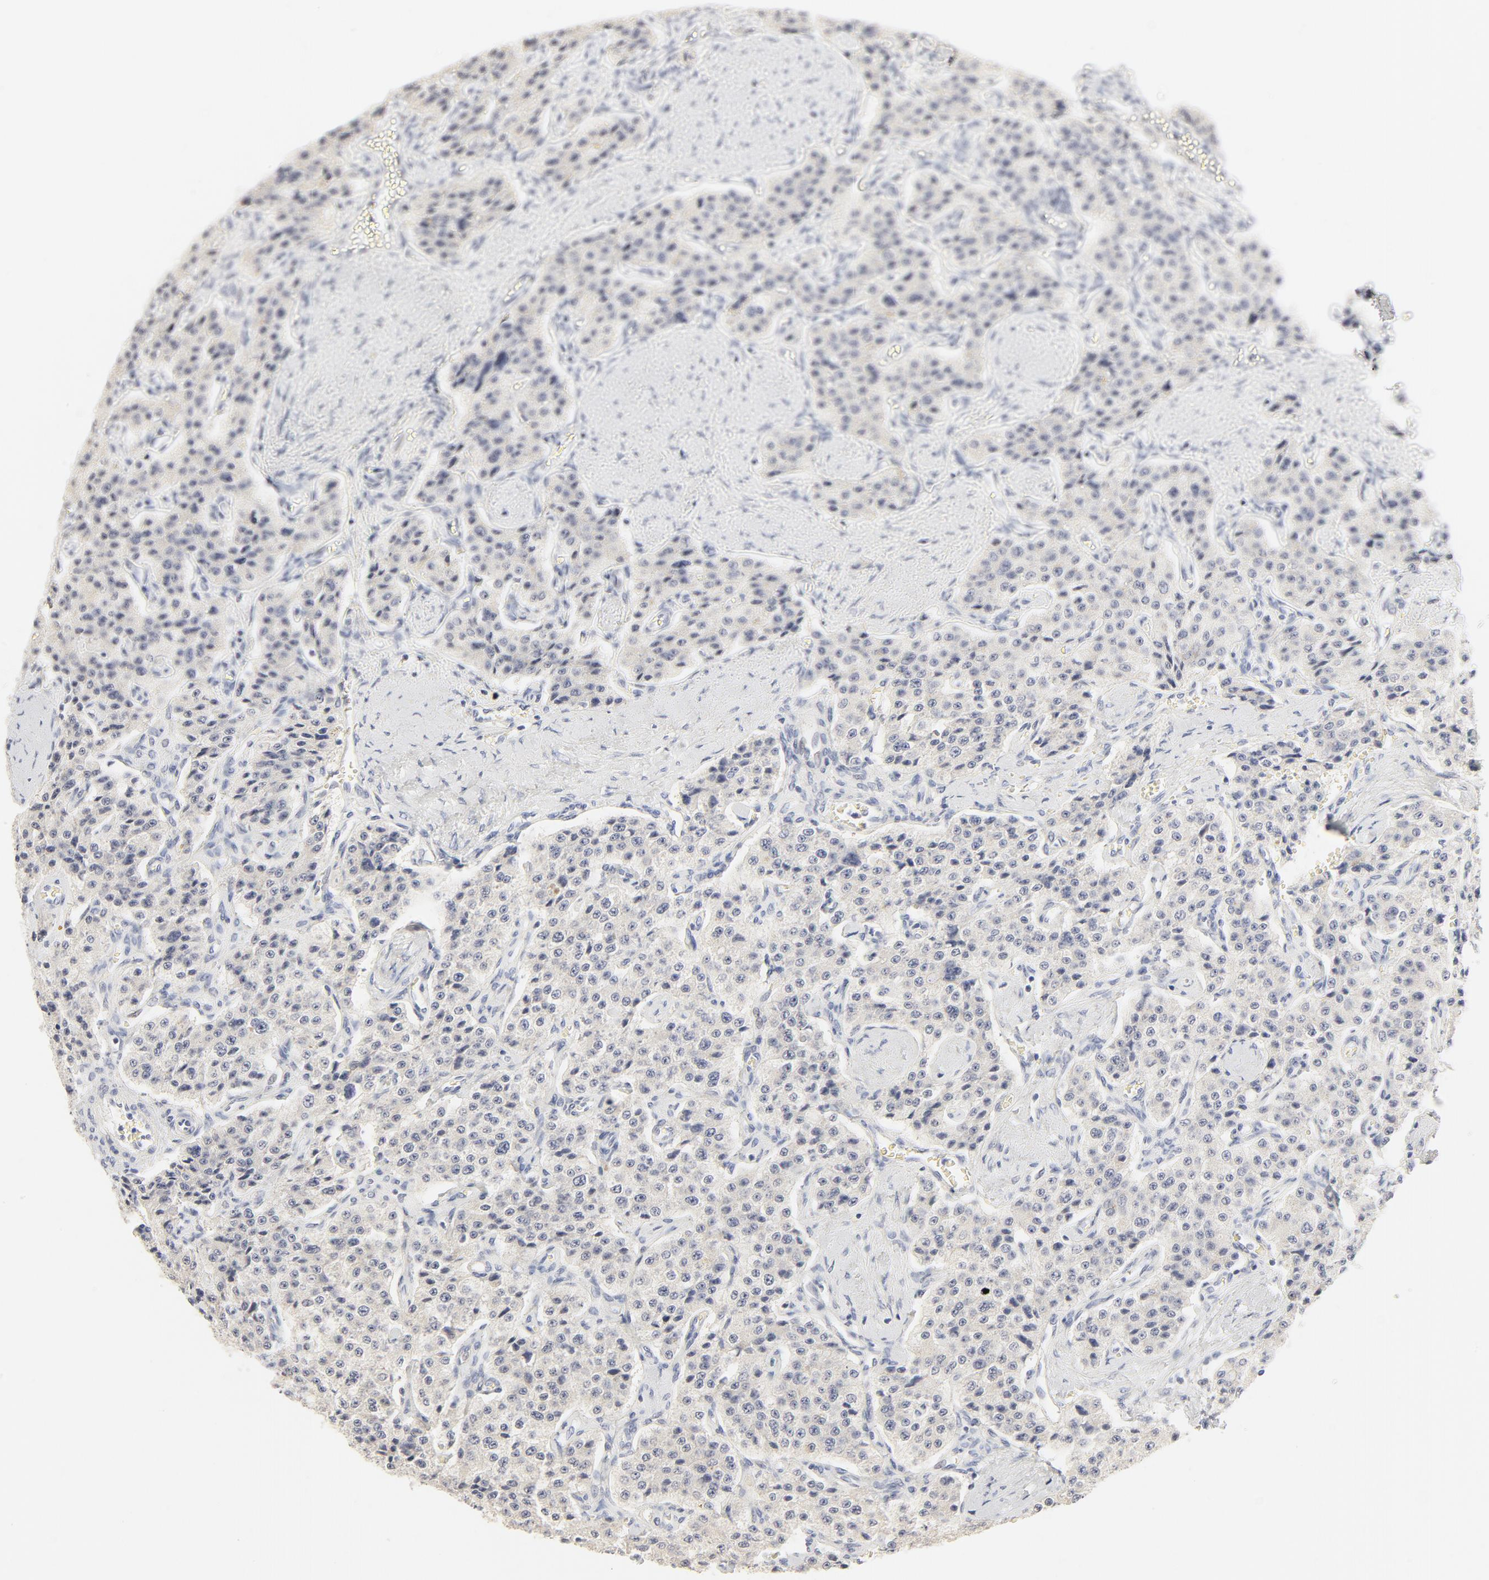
{"staining": {"intensity": "negative", "quantity": "none", "location": "none"}, "tissue": "carcinoid", "cell_type": "Tumor cells", "image_type": "cancer", "snomed": [{"axis": "morphology", "description": "Carcinoid, malignant, NOS"}, {"axis": "topography", "description": "Small intestine"}], "caption": "Carcinoid (malignant) stained for a protein using immunohistochemistry (IHC) reveals no positivity tumor cells.", "gene": "FCGBP", "patient": {"sex": "male", "age": 52}}